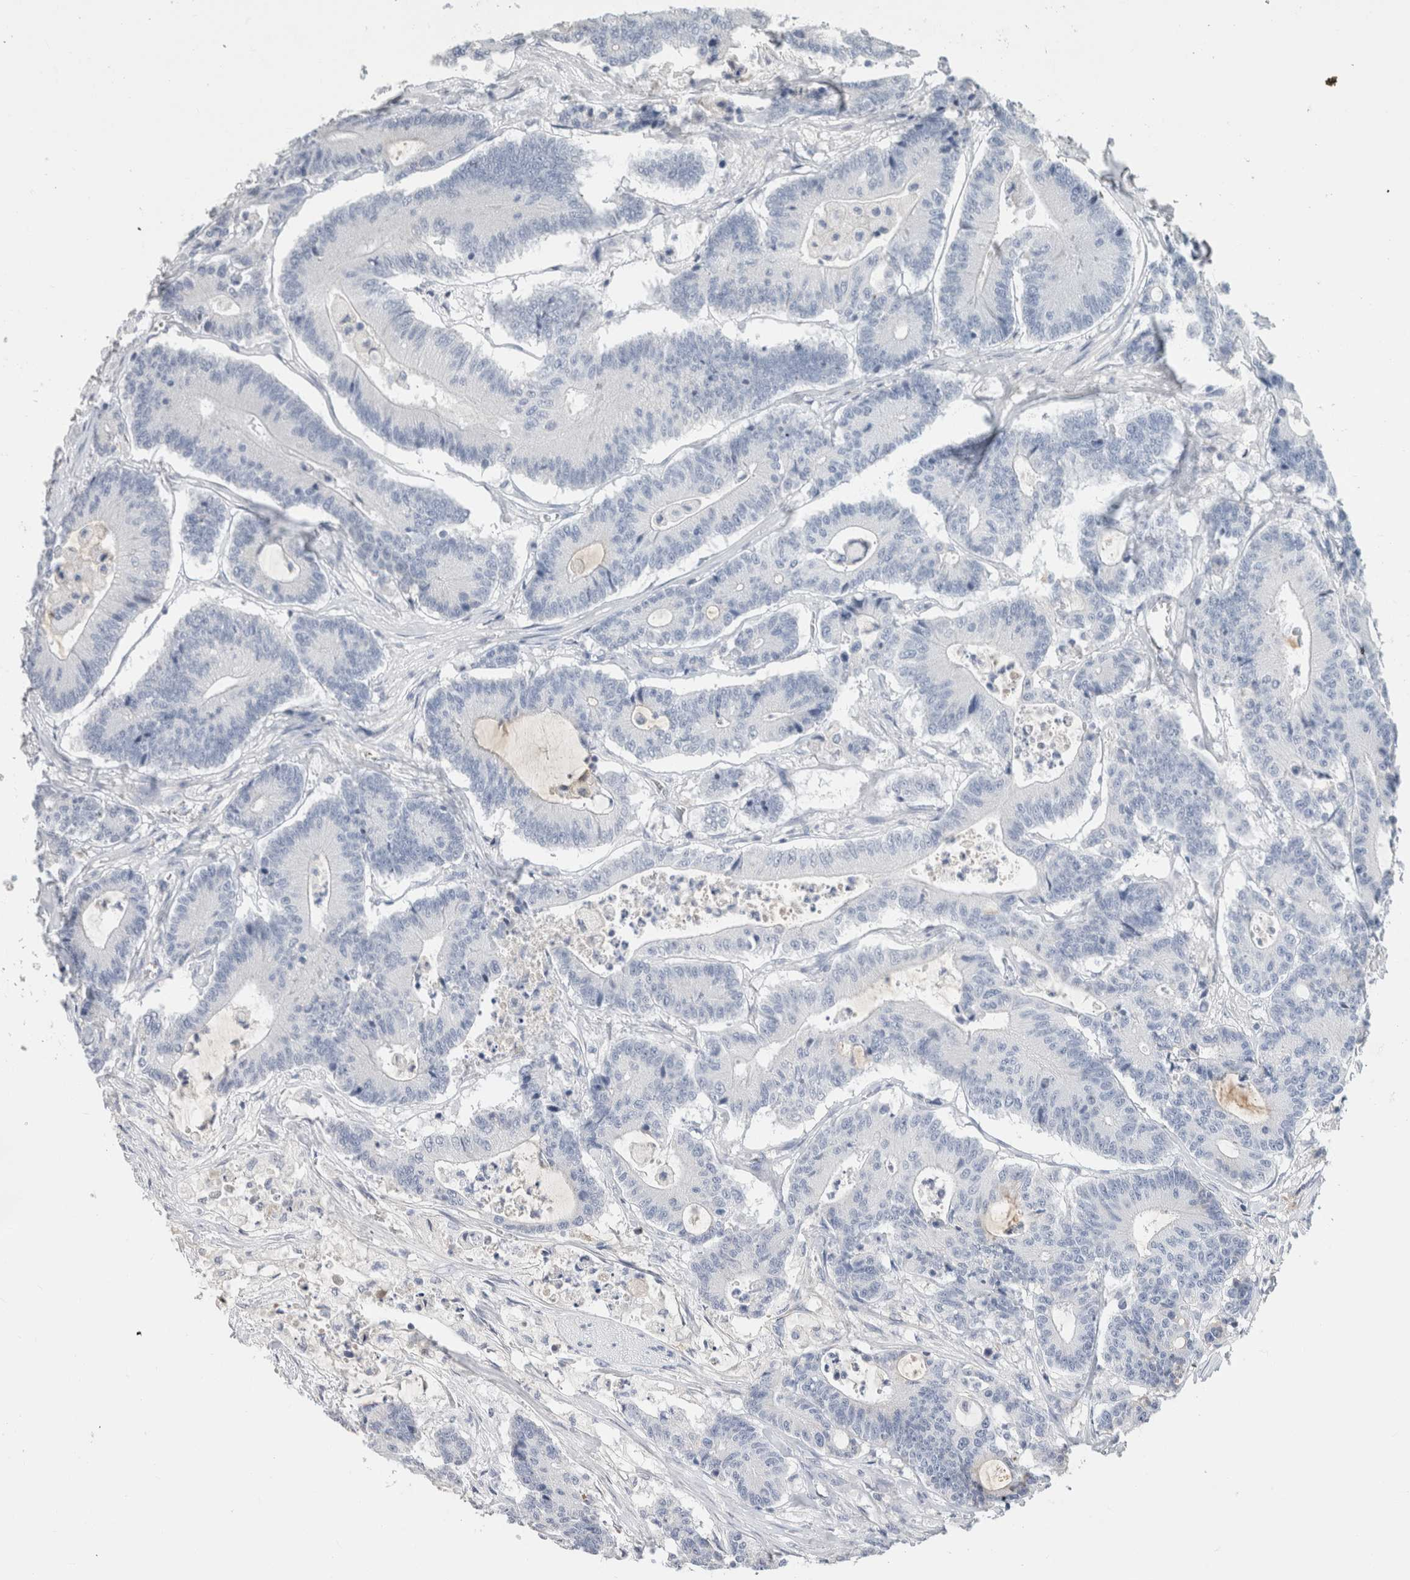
{"staining": {"intensity": "negative", "quantity": "none", "location": "none"}, "tissue": "colorectal cancer", "cell_type": "Tumor cells", "image_type": "cancer", "snomed": [{"axis": "morphology", "description": "Adenocarcinoma, NOS"}, {"axis": "topography", "description": "Colon"}], "caption": "An image of human colorectal adenocarcinoma is negative for staining in tumor cells. (DAB IHC visualized using brightfield microscopy, high magnification).", "gene": "SCGB1A1", "patient": {"sex": "female", "age": 84}}